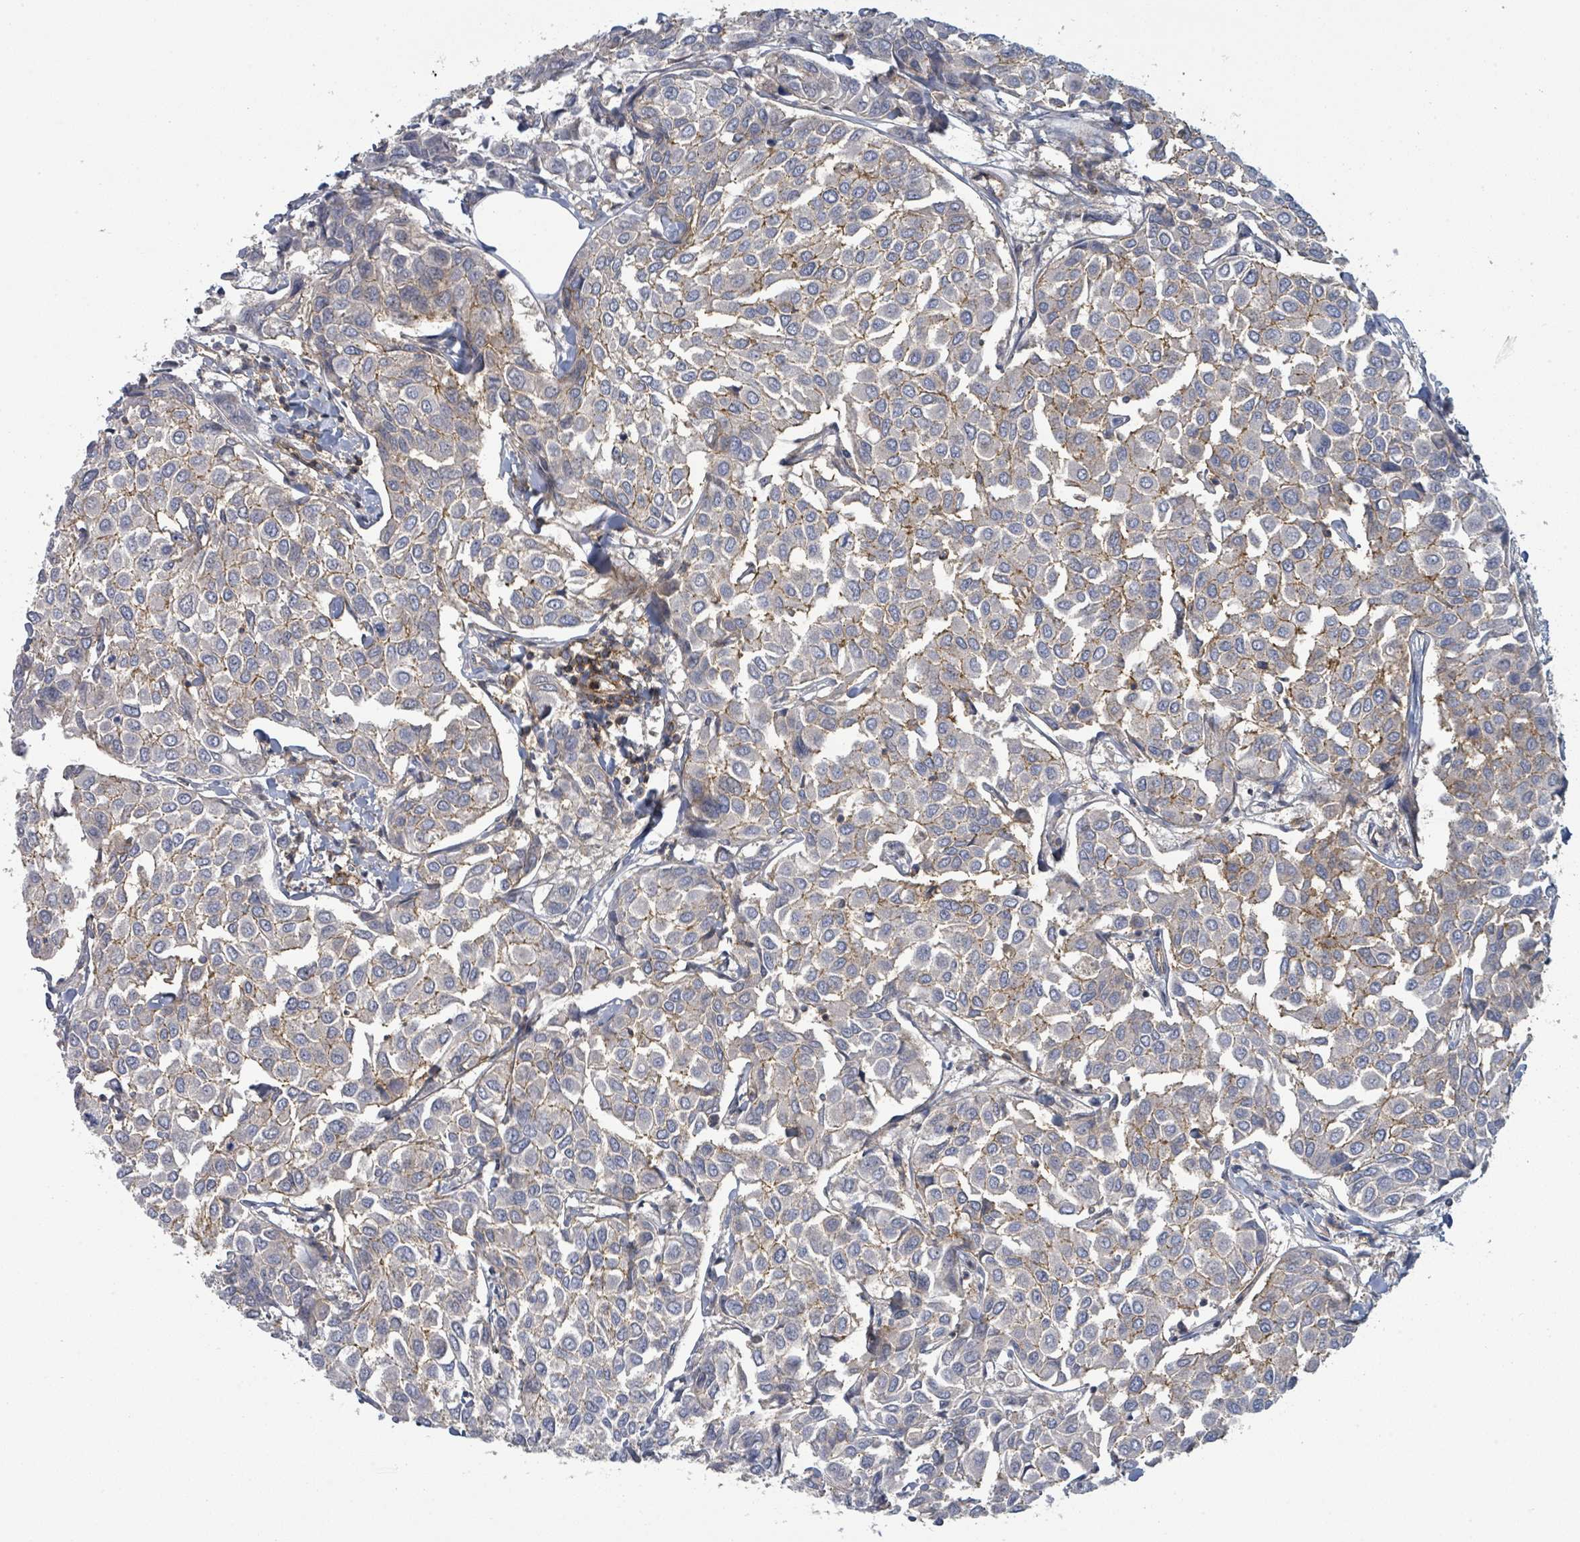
{"staining": {"intensity": "weak", "quantity": "25%-75%", "location": "cytoplasmic/membranous"}, "tissue": "breast cancer", "cell_type": "Tumor cells", "image_type": "cancer", "snomed": [{"axis": "morphology", "description": "Duct carcinoma"}, {"axis": "topography", "description": "Breast"}], "caption": "The immunohistochemical stain labels weak cytoplasmic/membranous staining in tumor cells of breast cancer tissue.", "gene": "TNFRSF14", "patient": {"sex": "female", "age": 55}}